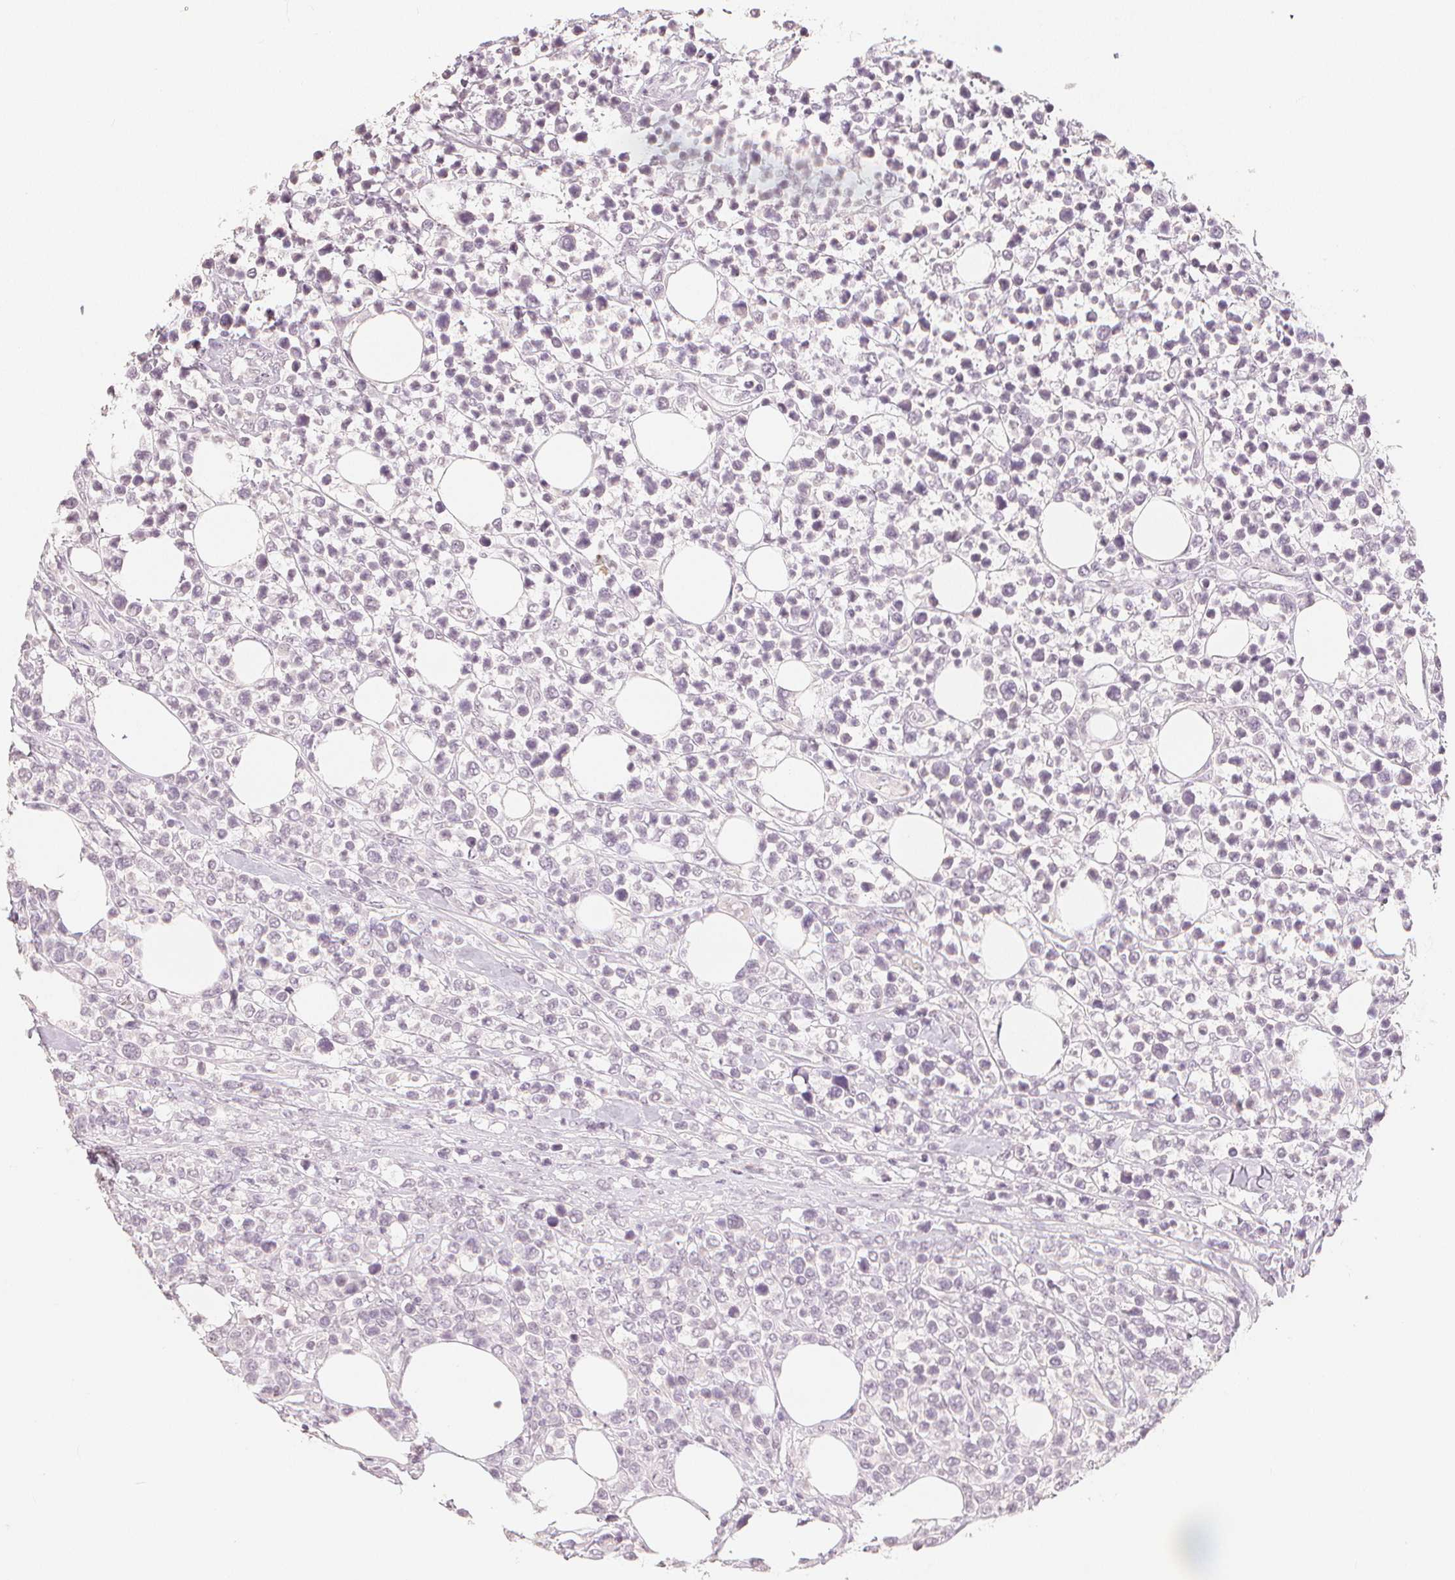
{"staining": {"intensity": "negative", "quantity": "none", "location": "none"}, "tissue": "lymphoma", "cell_type": "Tumor cells", "image_type": "cancer", "snomed": [{"axis": "morphology", "description": "Malignant lymphoma, non-Hodgkin's type, High grade"}, {"axis": "topography", "description": "Soft tissue"}], "caption": "High power microscopy image of an immunohistochemistry micrograph of high-grade malignant lymphoma, non-Hodgkin's type, revealing no significant expression in tumor cells. Nuclei are stained in blue.", "gene": "CALB1", "patient": {"sex": "female", "age": 56}}